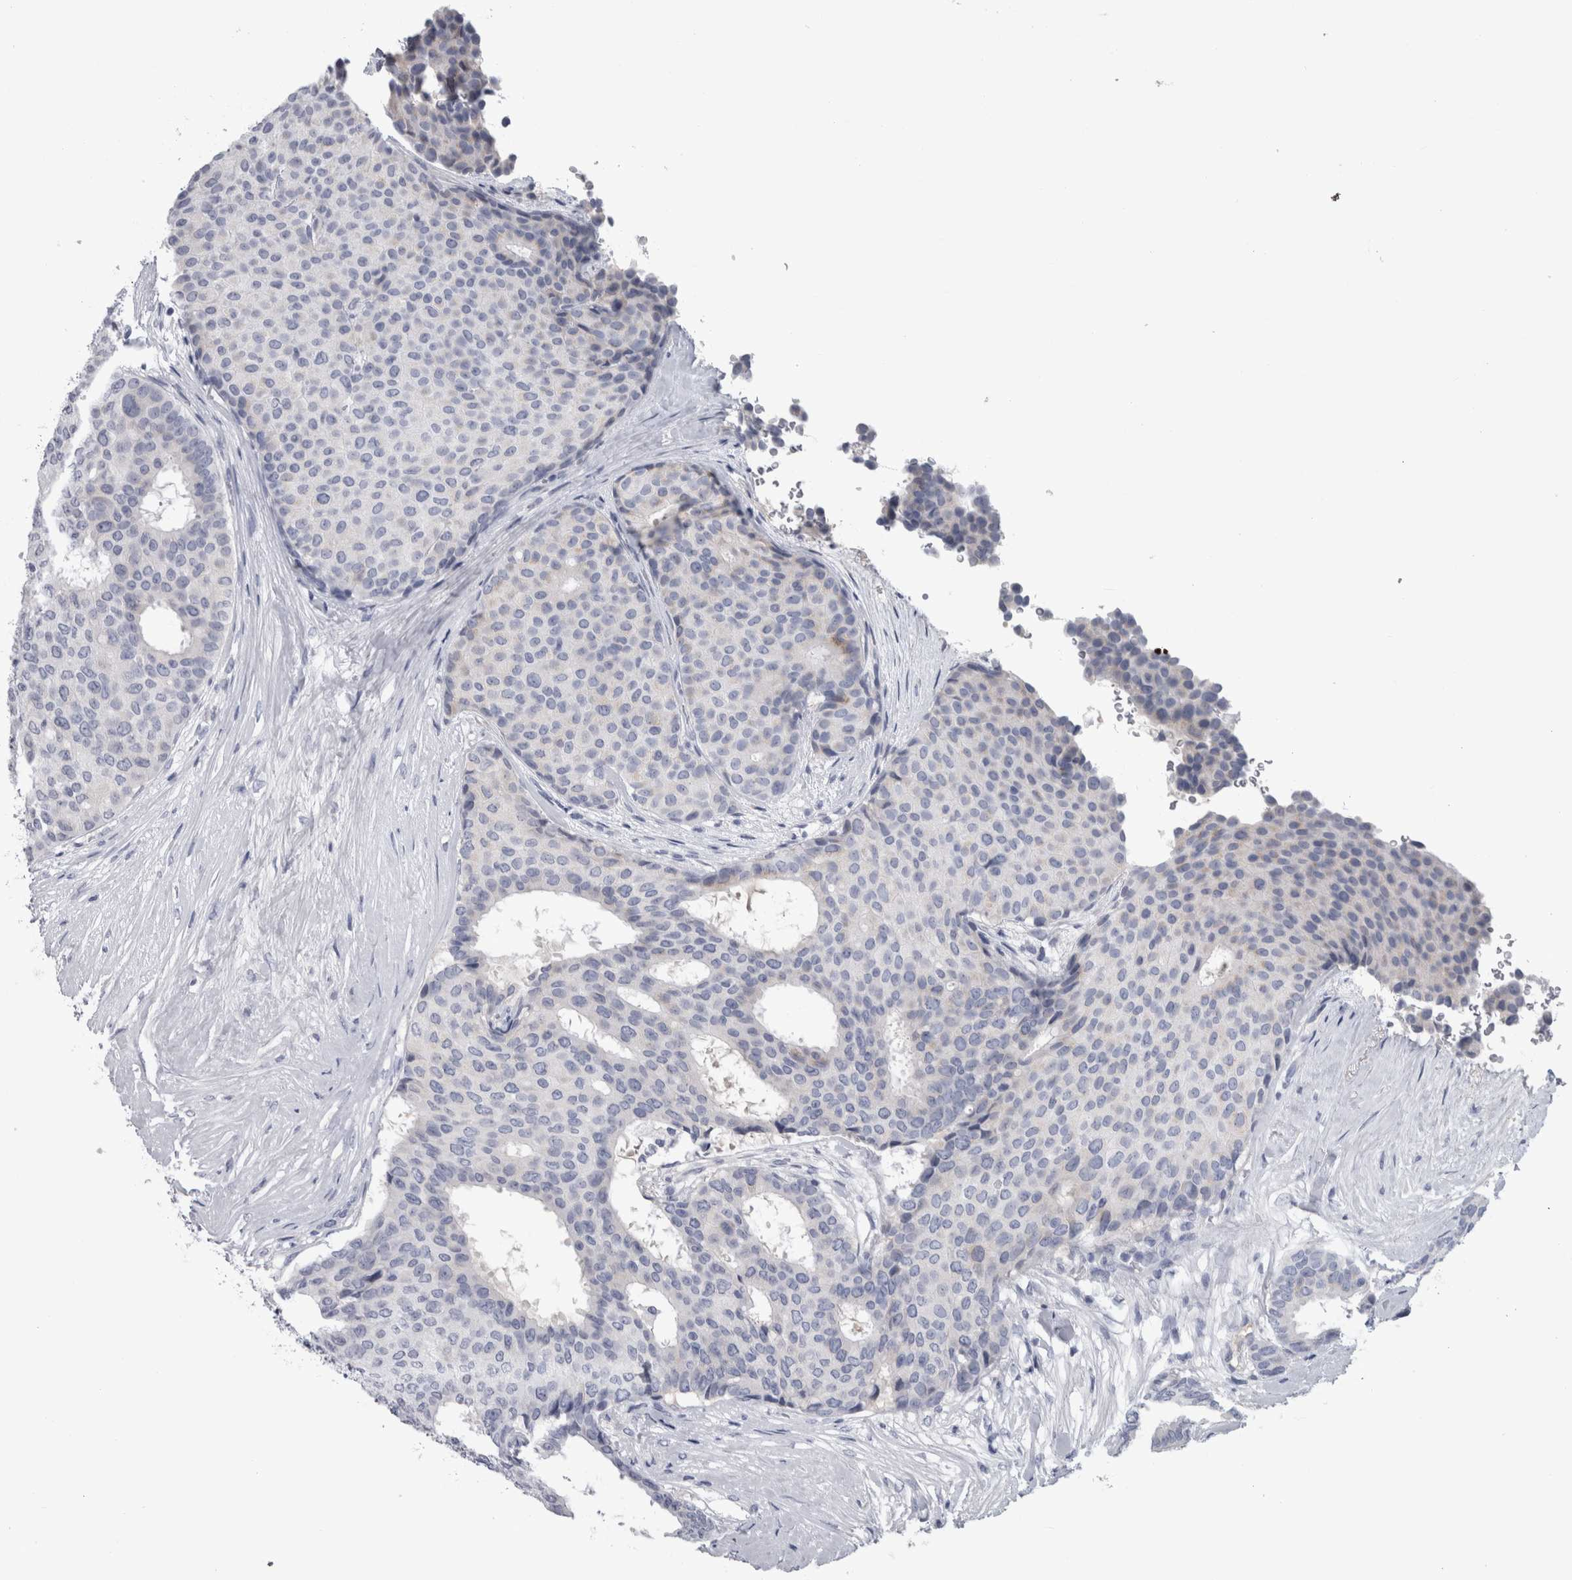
{"staining": {"intensity": "negative", "quantity": "none", "location": "none"}, "tissue": "breast cancer", "cell_type": "Tumor cells", "image_type": "cancer", "snomed": [{"axis": "morphology", "description": "Duct carcinoma"}, {"axis": "topography", "description": "Breast"}], "caption": "This is an immunohistochemistry (IHC) image of human breast infiltrating ductal carcinoma. There is no expression in tumor cells.", "gene": "PAX5", "patient": {"sex": "female", "age": 75}}